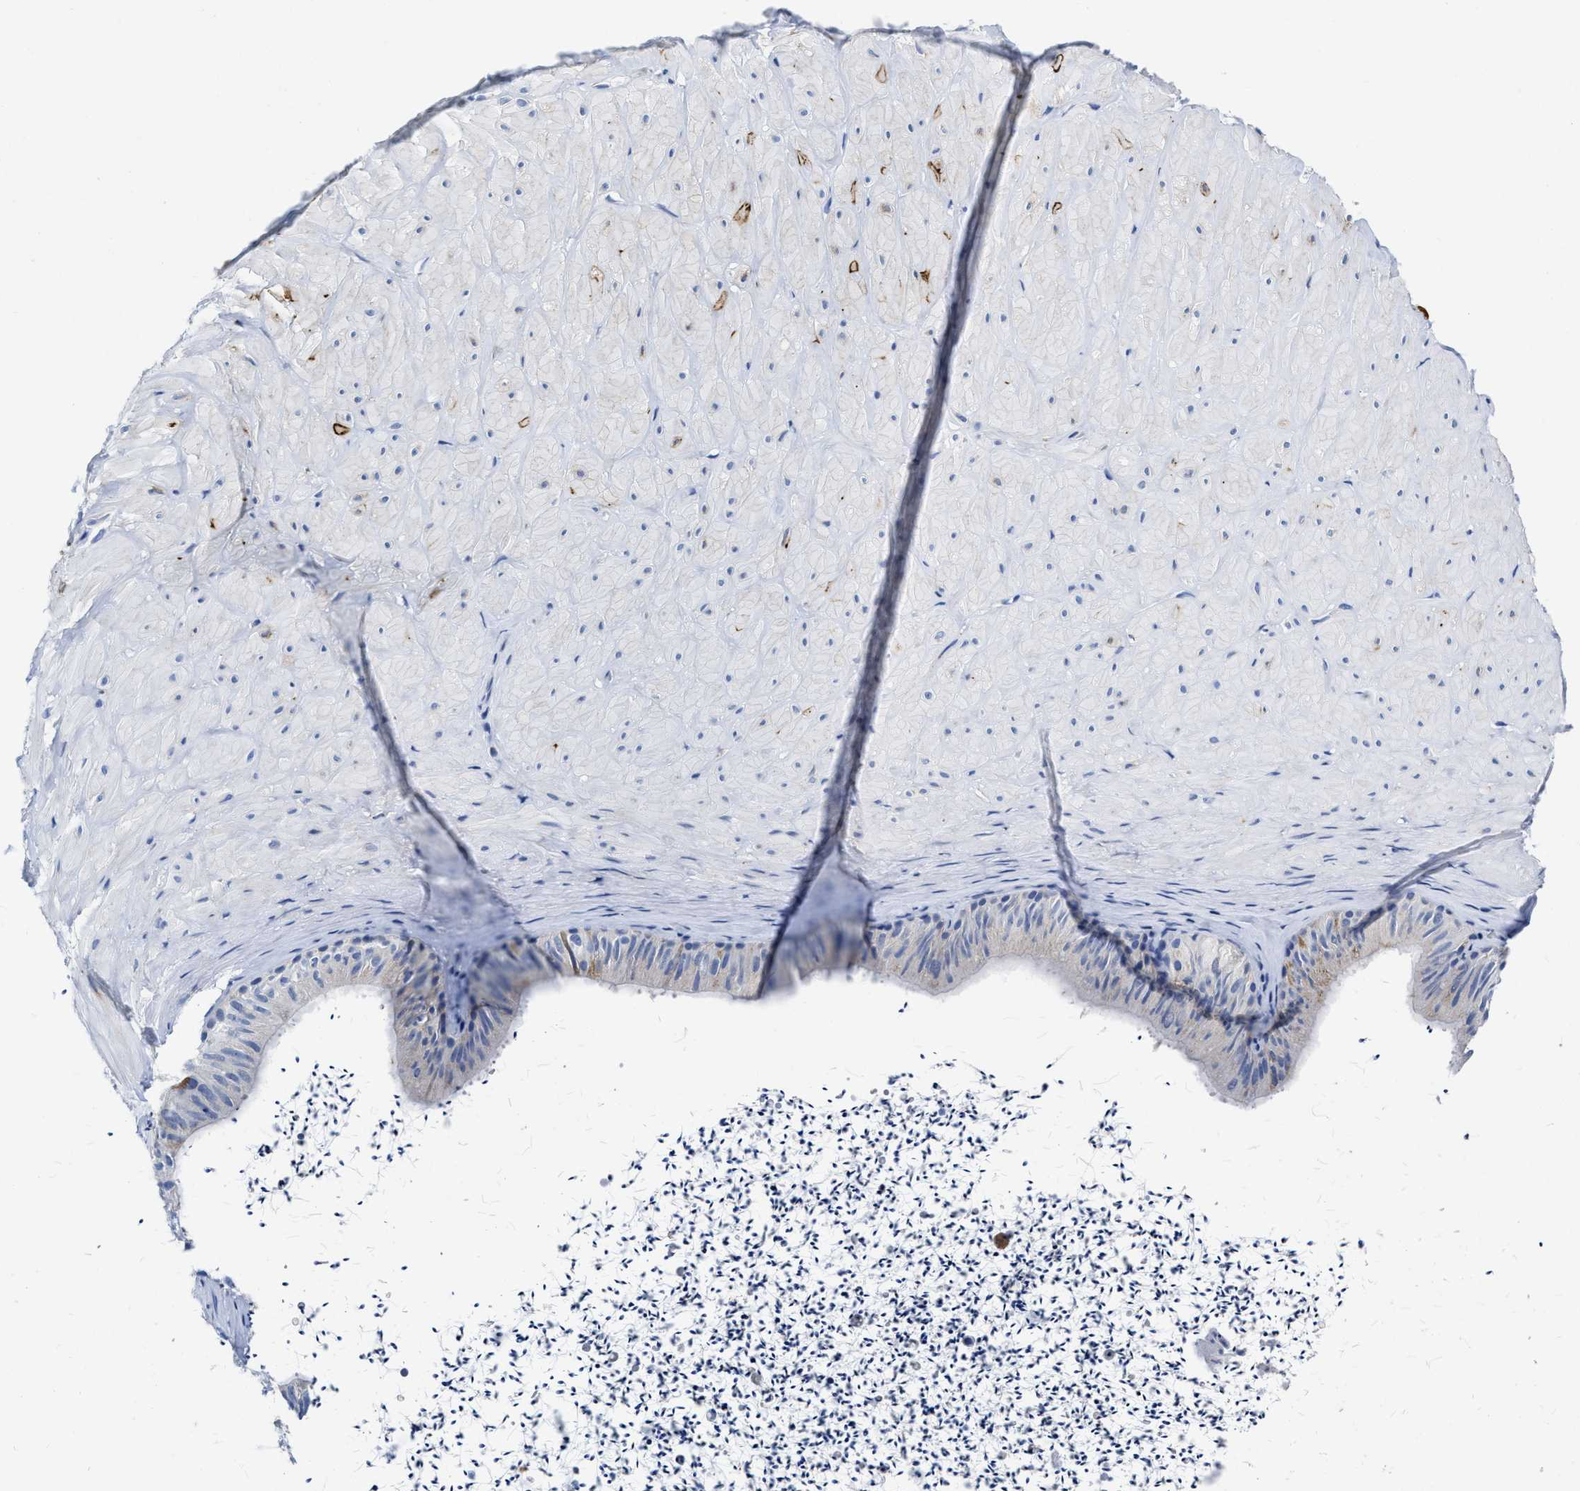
{"staining": {"intensity": "negative", "quantity": "none", "location": "none"}, "tissue": "adipose tissue", "cell_type": "Adipocytes", "image_type": "normal", "snomed": [{"axis": "morphology", "description": "Normal tissue, NOS"}, {"axis": "topography", "description": "Adipose tissue"}, {"axis": "topography", "description": "Vascular tissue"}, {"axis": "topography", "description": "Peripheral nerve tissue"}], "caption": "This is an immunohistochemistry (IHC) histopathology image of unremarkable adipose tissue. There is no staining in adipocytes.", "gene": "TBRG4", "patient": {"sex": "male", "age": 25}}